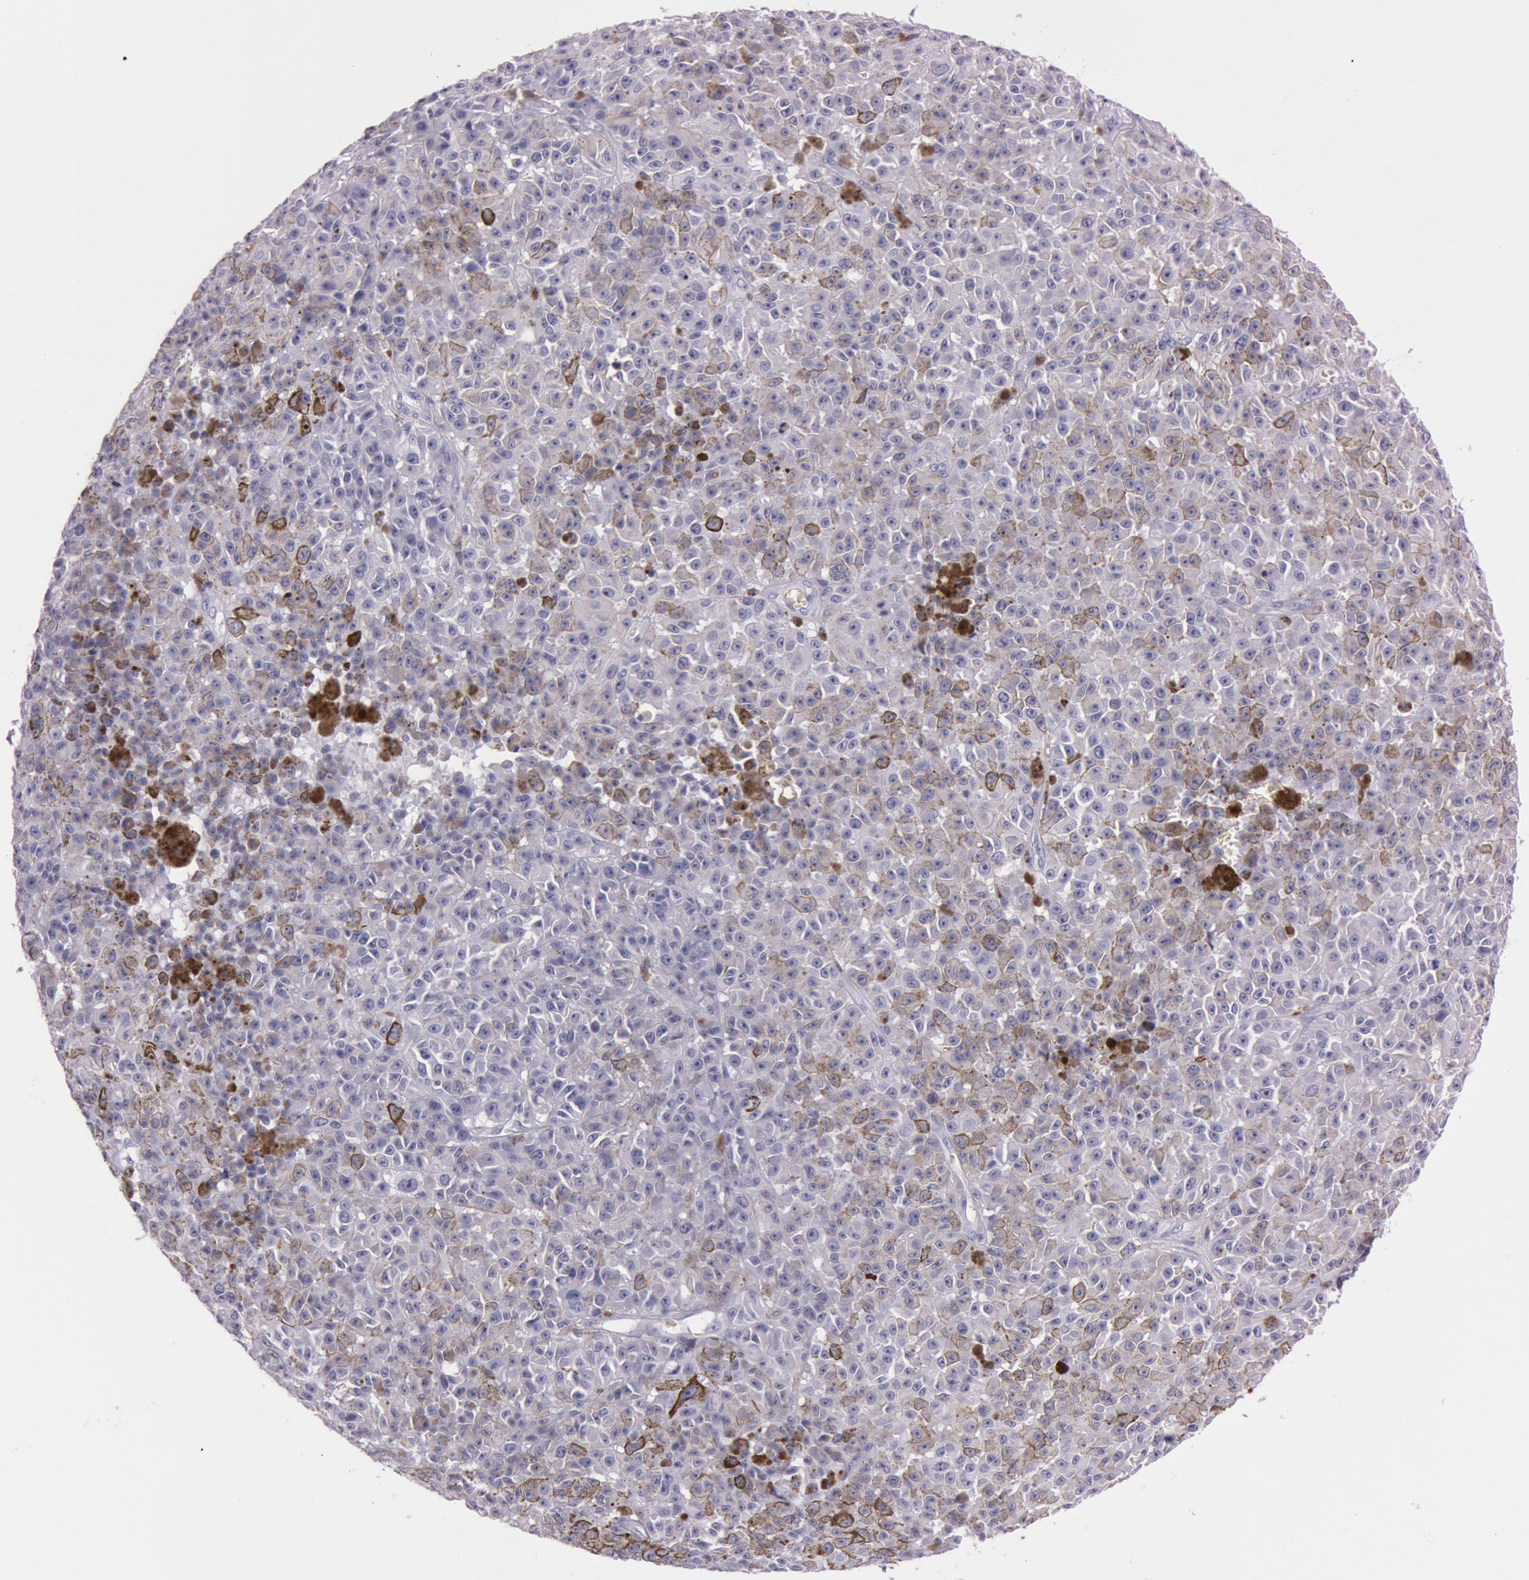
{"staining": {"intensity": "moderate", "quantity": "<25%", "location": "cytoplasmic/membranous"}, "tissue": "melanoma", "cell_type": "Tumor cells", "image_type": "cancer", "snomed": [{"axis": "morphology", "description": "Malignant melanoma, NOS"}, {"axis": "topography", "description": "Skin"}], "caption": "Protein expression by immunohistochemistry (IHC) reveals moderate cytoplasmic/membranous staining in about <25% of tumor cells in malignant melanoma. The staining was performed using DAB (3,3'-diaminobenzidine) to visualize the protein expression in brown, while the nuclei were stained in blue with hematoxylin (Magnification: 20x).", "gene": "S100A7", "patient": {"sex": "male", "age": 64}}